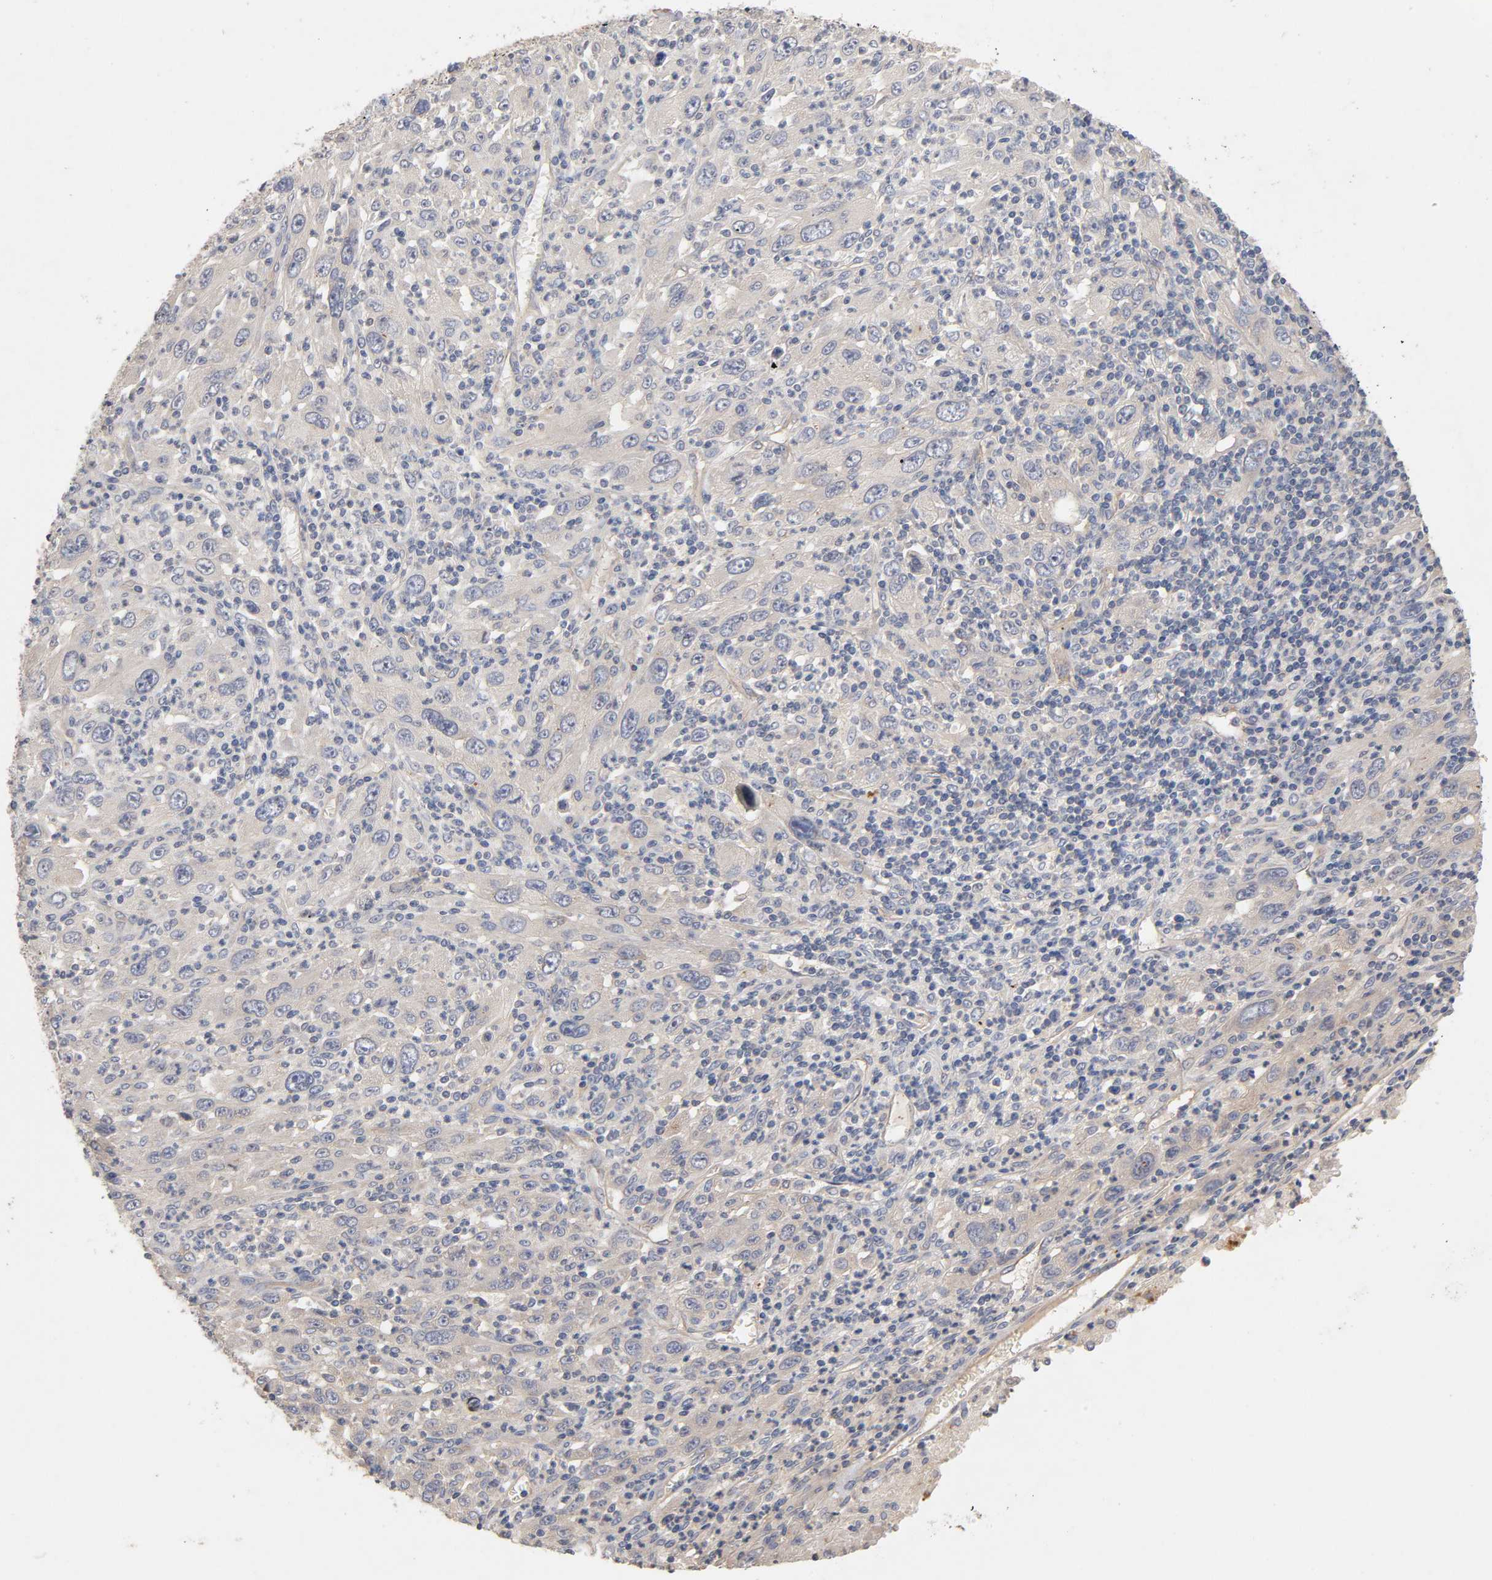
{"staining": {"intensity": "weak", "quantity": ">75%", "location": "cytoplasmic/membranous"}, "tissue": "melanoma", "cell_type": "Tumor cells", "image_type": "cancer", "snomed": [{"axis": "morphology", "description": "Malignant melanoma, Metastatic site"}, {"axis": "topography", "description": "Skin"}], "caption": "Malignant melanoma (metastatic site) was stained to show a protein in brown. There is low levels of weak cytoplasmic/membranous positivity in about >75% of tumor cells. The staining was performed using DAB (3,3'-diaminobenzidine) to visualize the protein expression in brown, while the nuclei were stained in blue with hematoxylin (Magnification: 20x).", "gene": "PDZD11", "patient": {"sex": "female", "age": 56}}